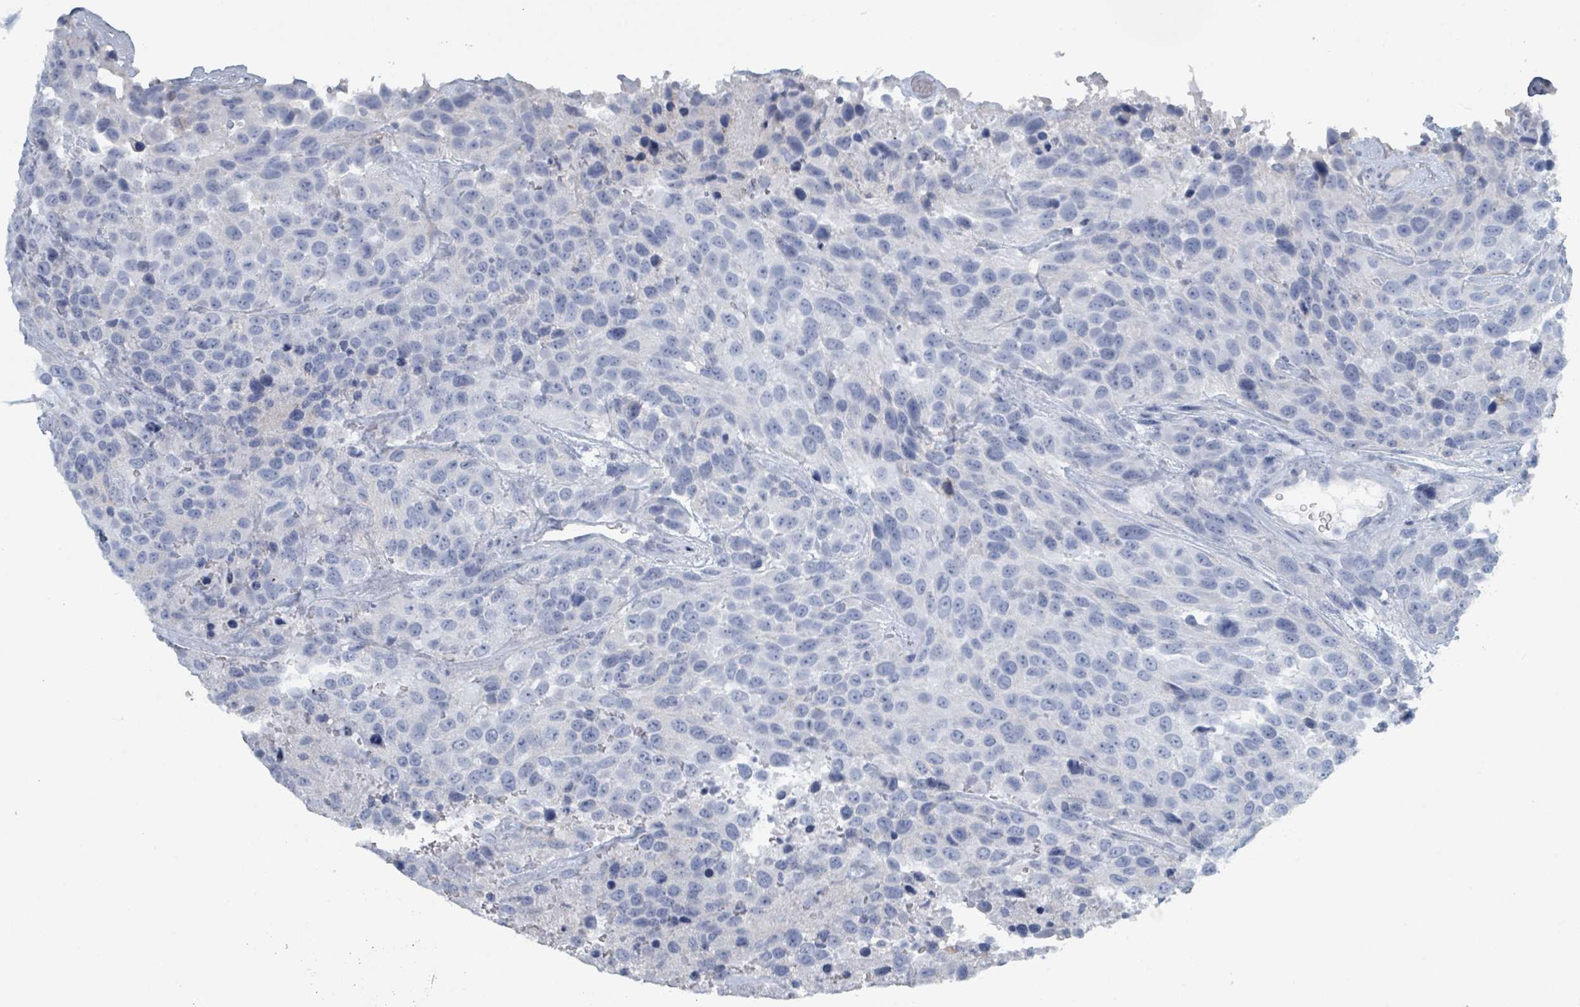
{"staining": {"intensity": "negative", "quantity": "none", "location": "none"}, "tissue": "urothelial cancer", "cell_type": "Tumor cells", "image_type": "cancer", "snomed": [{"axis": "morphology", "description": "Urothelial carcinoma, High grade"}, {"axis": "topography", "description": "Urinary bladder"}], "caption": "This is an immunohistochemistry image of urothelial cancer. There is no staining in tumor cells.", "gene": "HEATR5A", "patient": {"sex": "female", "age": 70}}